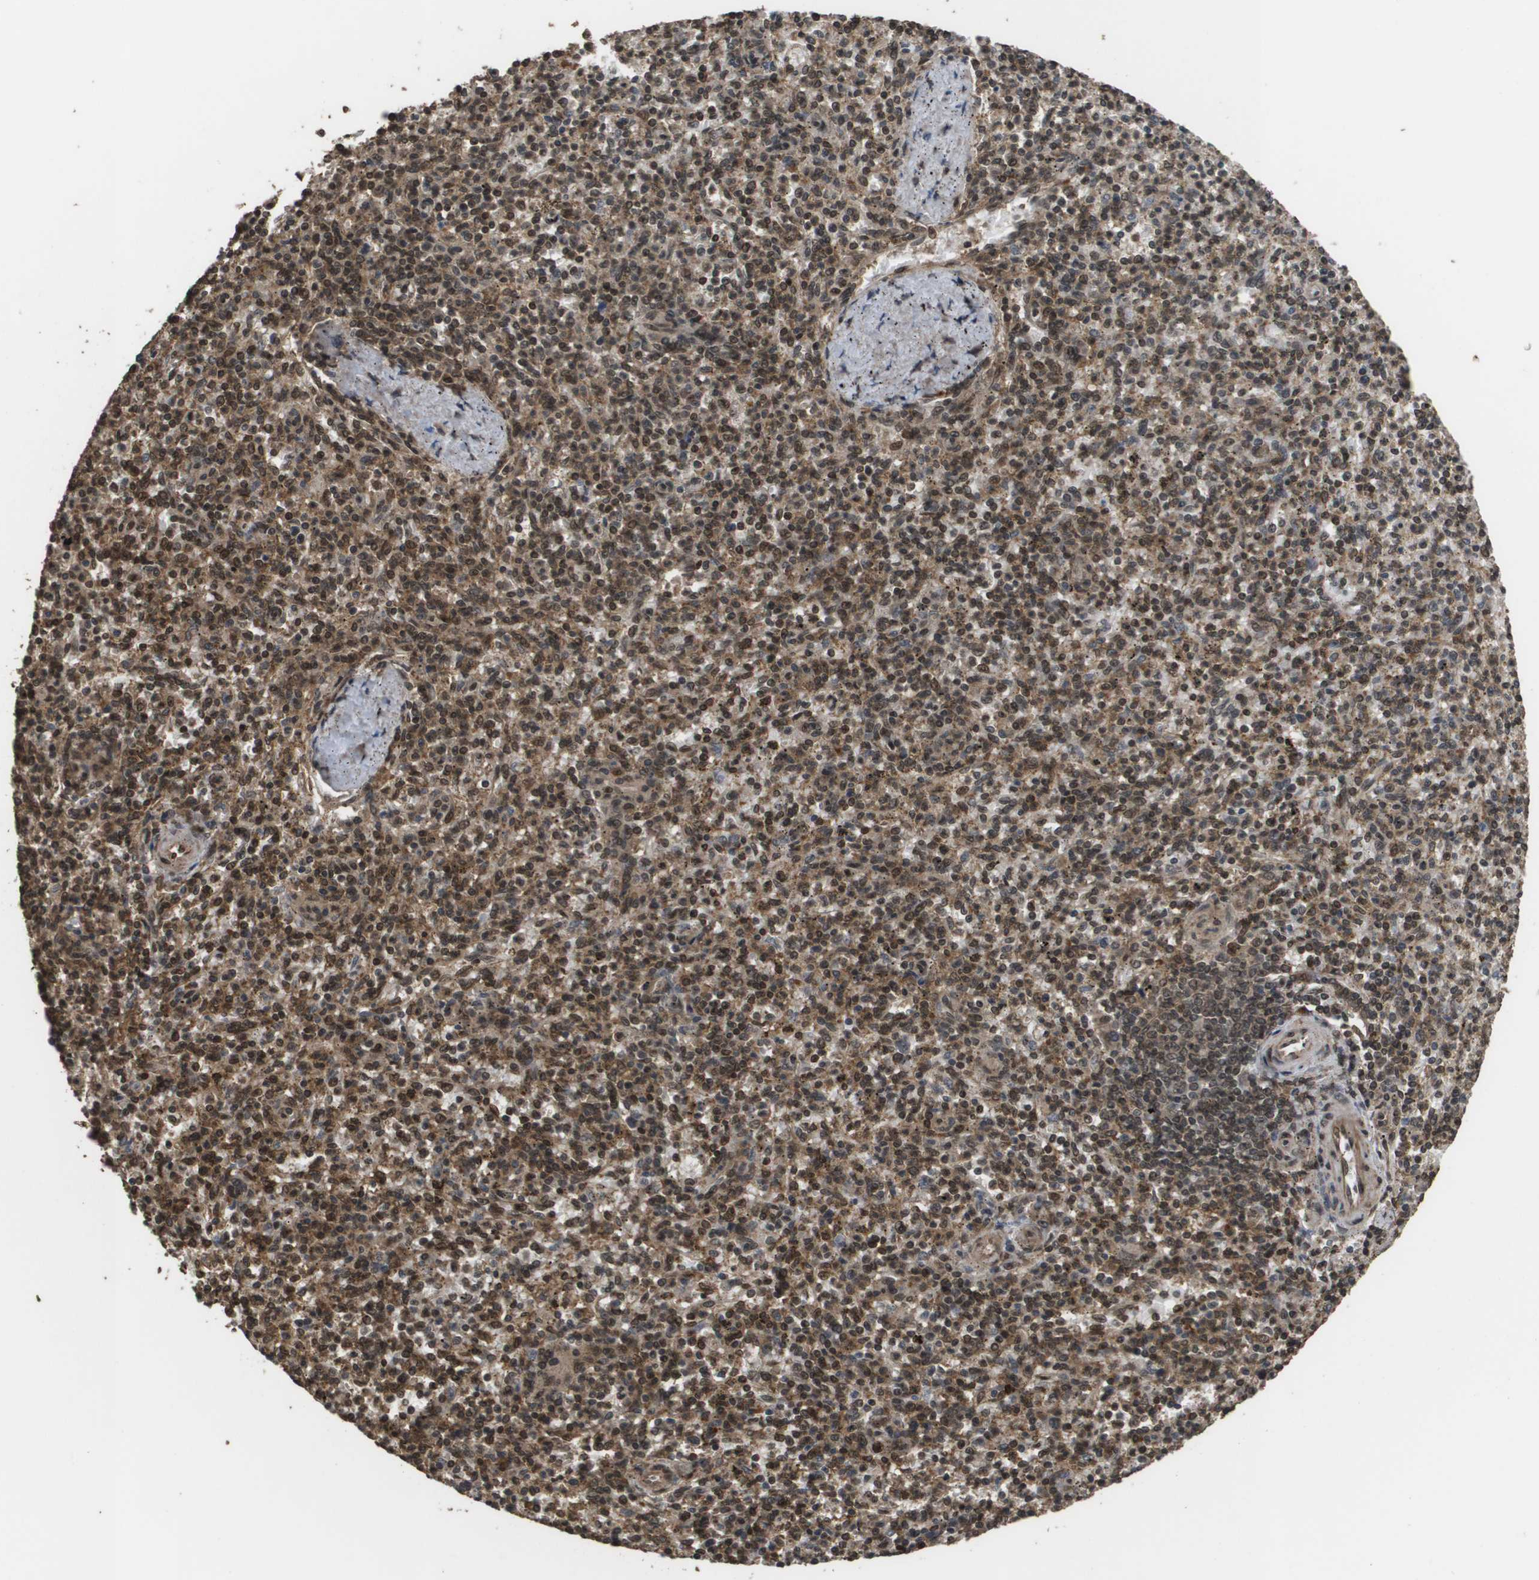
{"staining": {"intensity": "strong", "quantity": ">75%", "location": "cytoplasmic/membranous,nuclear"}, "tissue": "spleen", "cell_type": "Cells in red pulp", "image_type": "normal", "snomed": [{"axis": "morphology", "description": "Normal tissue, NOS"}, {"axis": "topography", "description": "Spleen"}], "caption": "Protein analysis of unremarkable spleen reveals strong cytoplasmic/membranous,nuclear positivity in approximately >75% of cells in red pulp. (DAB (3,3'-diaminobenzidine) IHC with brightfield microscopy, high magnification).", "gene": "AXIN2", "patient": {"sex": "male", "age": 72}}